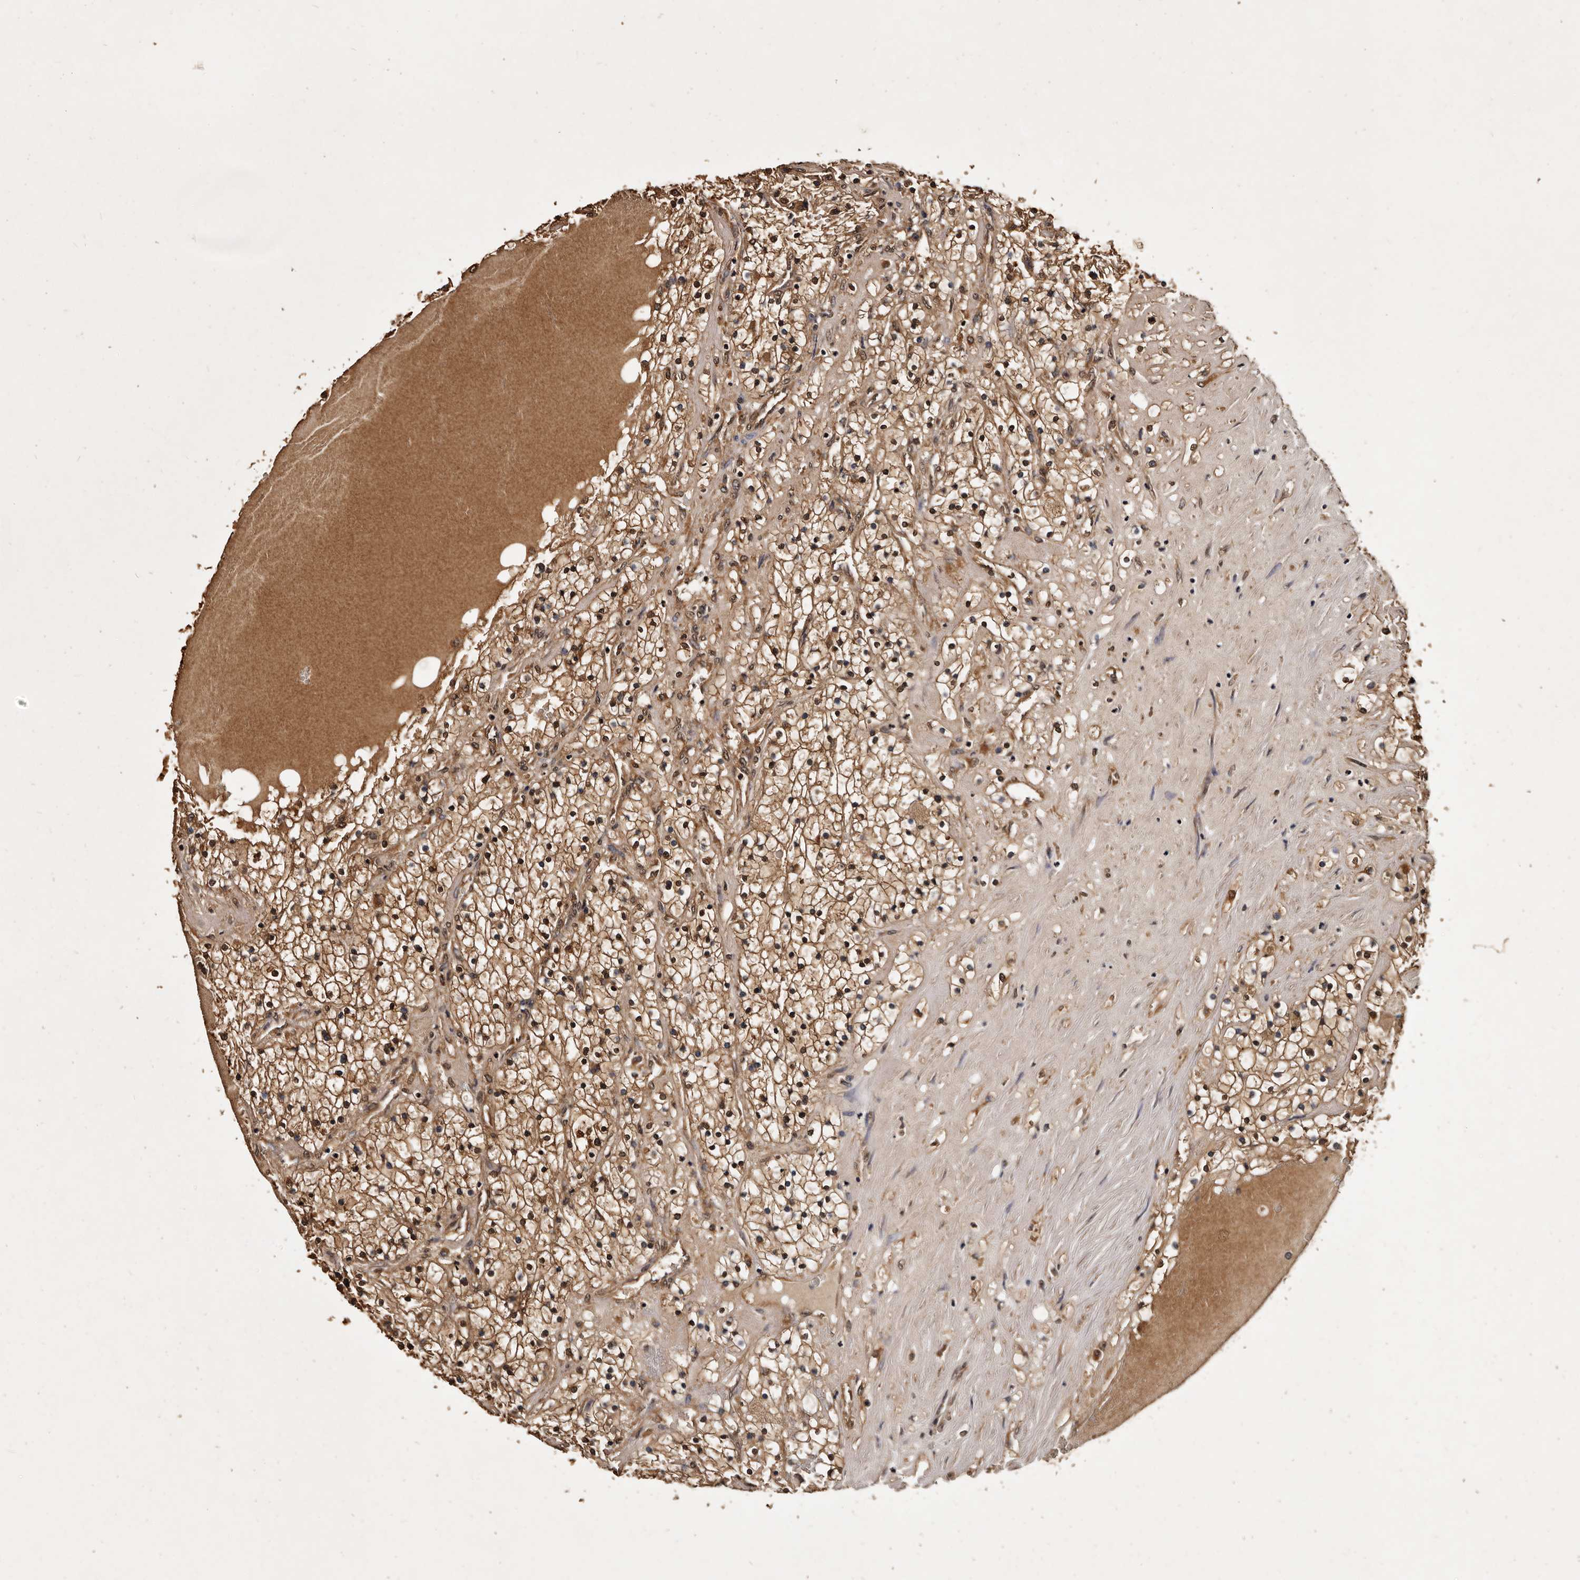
{"staining": {"intensity": "moderate", "quantity": ">75%", "location": "cytoplasmic/membranous,nuclear"}, "tissue": "renal cancer", "cell_type": "Tumor cells", "image_type": "cancer", "snomed": [{"axis": "morphology", "description": "Normal tissue, NOS"}, {"axis": "morphology", "description": "Adenocarcinoma, NOS"}, {"axis": "topography", "description": "Kidney"}], "caption": "This image shows renal adenocarcinoma stained with IHC to label a protein in brown. The cytoplasmic/membranous and nuclear of tumor cells show moderate positivity for the protein. Nuclei are counter-stained blue.", "gene": "PARS2", "patient": {"sex": "male", "age": 68}}